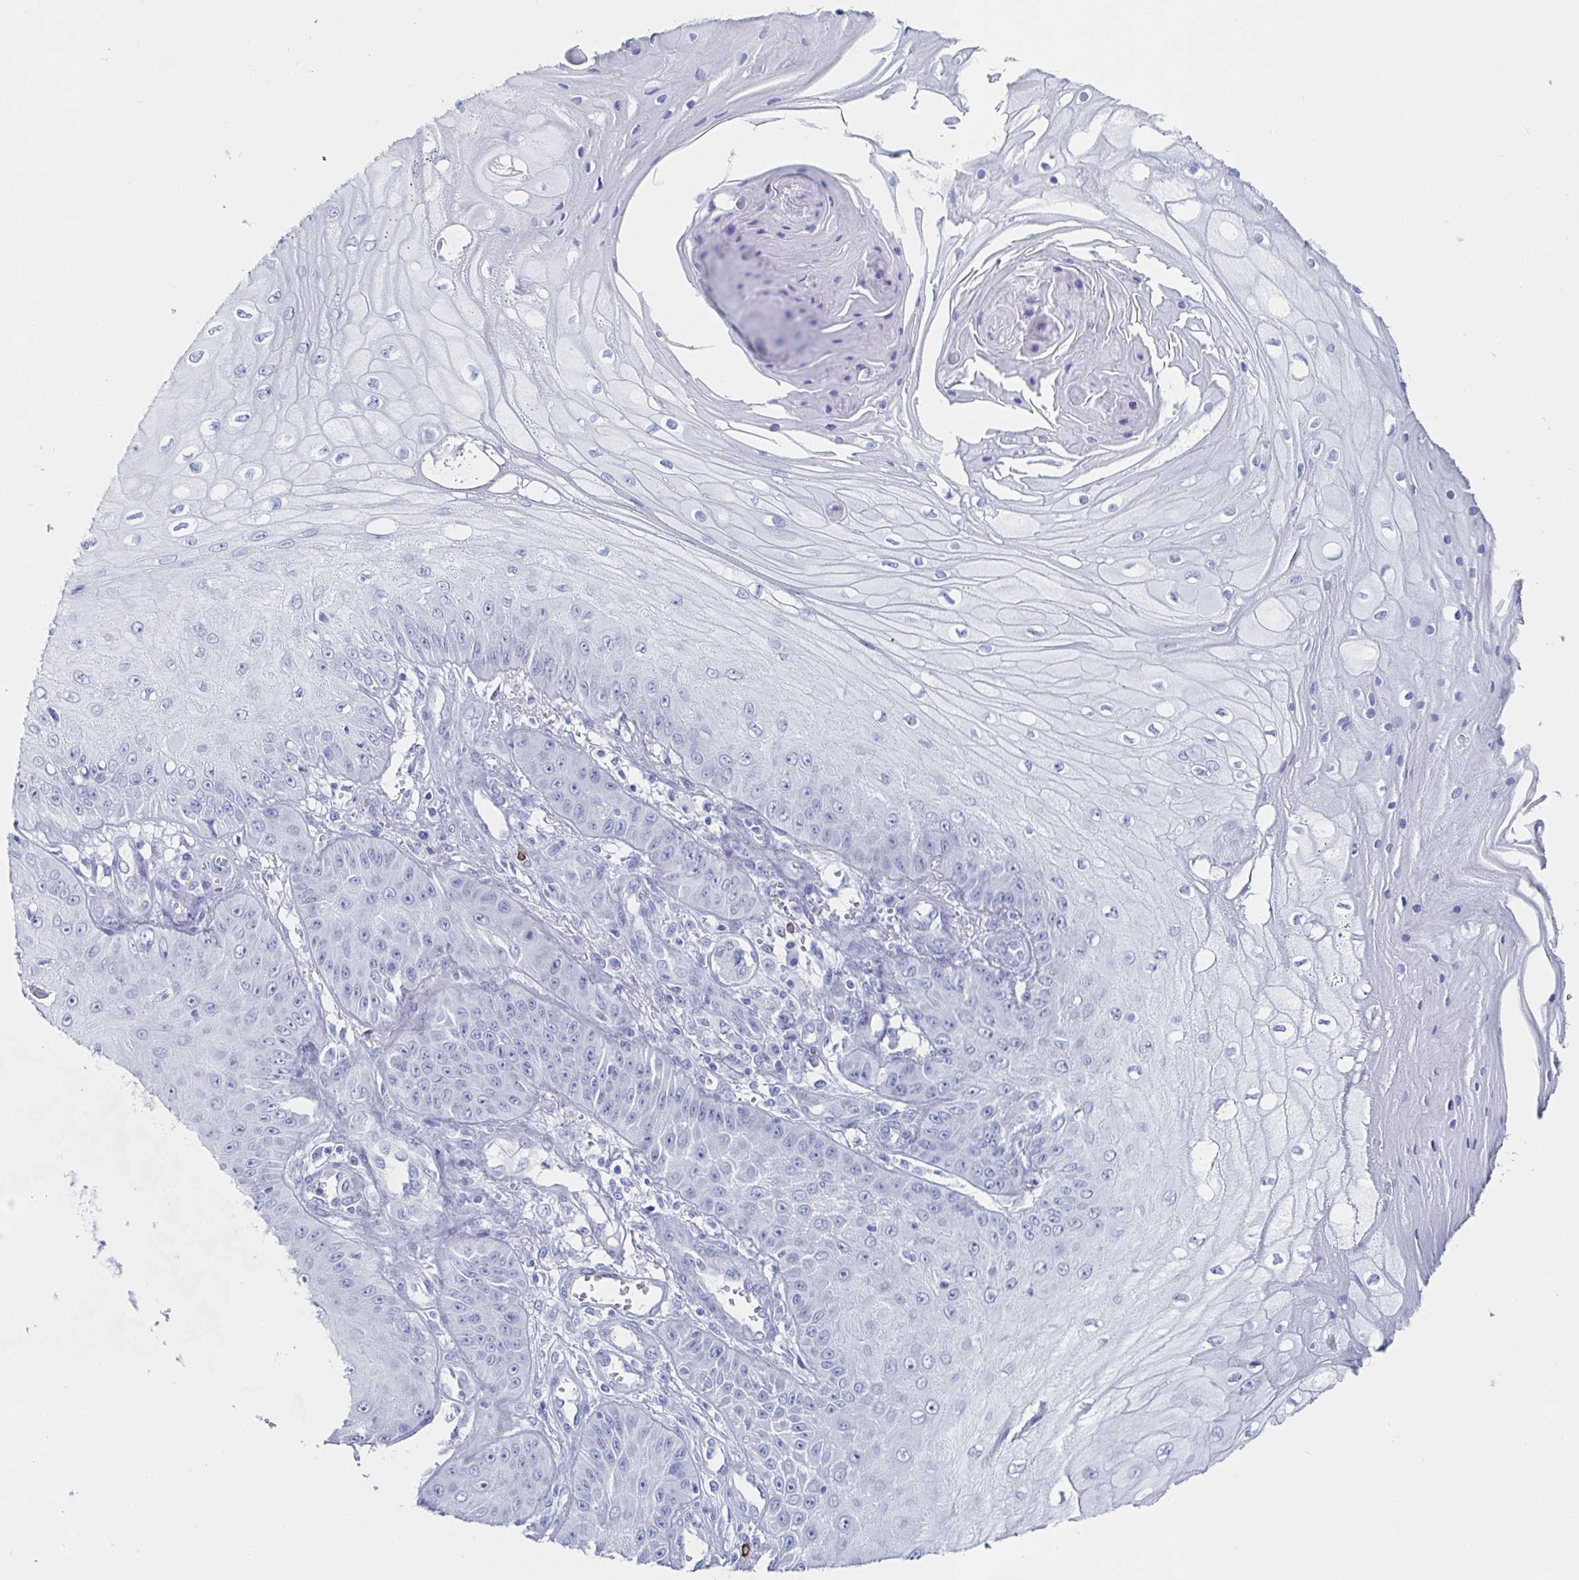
{"staining": {"intensity": "negative", "quantity": "none", "location": "none"}, "tissue": "skin cancer", "cell_type": "Tumor cells", "image_type": "cancer", "snomed": [{"axis": "morphology", "description": "Squamous cell carcinoma, NOS"}, {"axis": "topography", "description": "Skin"}], "caption": "Immunohistochemical staining of human skin squamous cell carcinoma demonstrates no significant positivity in tumor cells. Nuclei are stained in blue.", "gene": "PACSIN1", "patient": {"sex": "male", "age": 70}}